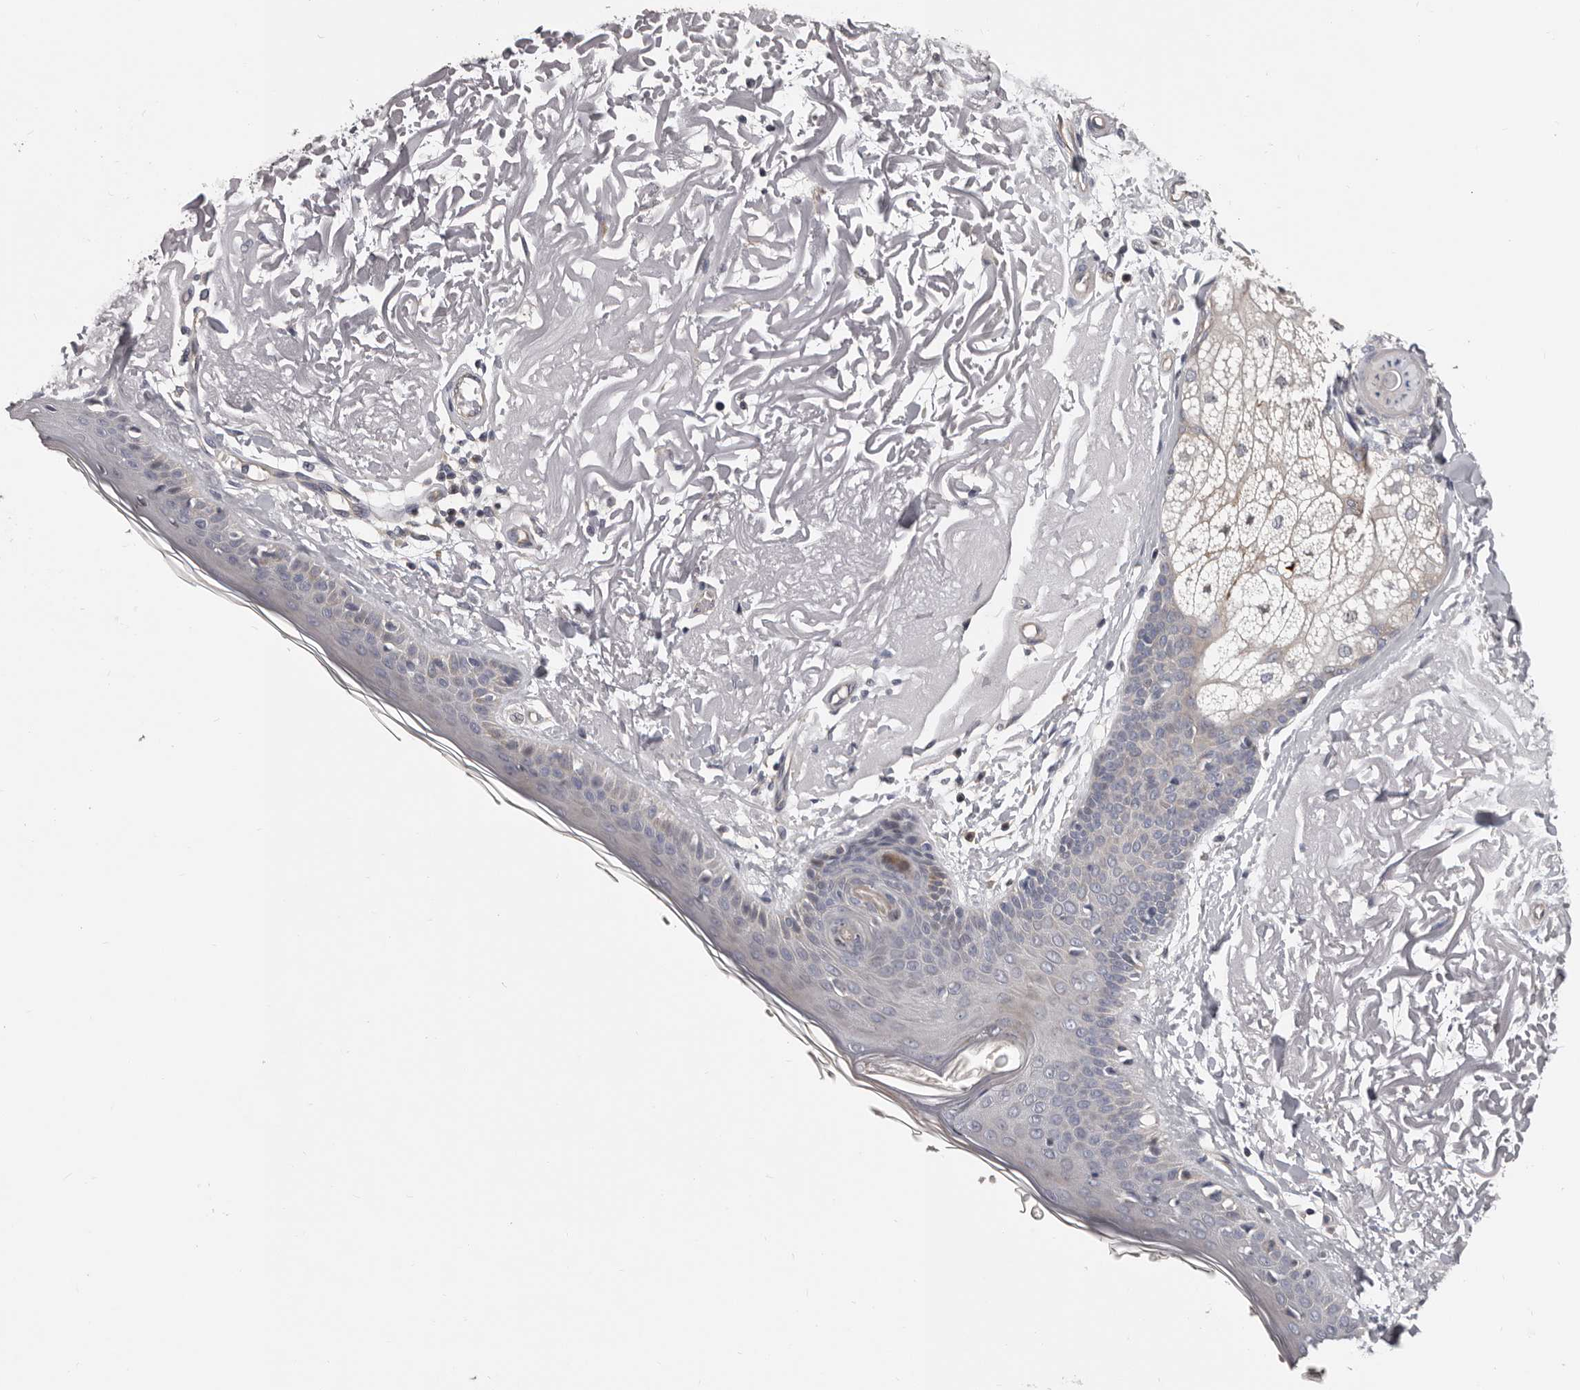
{"staining": {"intensity": "negative", "quantity": "none", "location": "none"}, "tissue": "skin", "cell_type": "Fibroblasts", "image_type": "normal", "snomed": [{"axis": "morphology", "description": "Normal tissue, NOS"}, {"axis": "topography", "description": "Skin"}, {"axis": "topography", "description": "Skeletal muscle"}], "caption": "Immunohistochemistry of normal human skin shows no positivity in fibroblasts. The staining is performed using DAB brown chromogen with nuclei counter-stained in using hematoxylin.", "gene": "RNF217", "patient": {"sex": "male", "age": 83}}